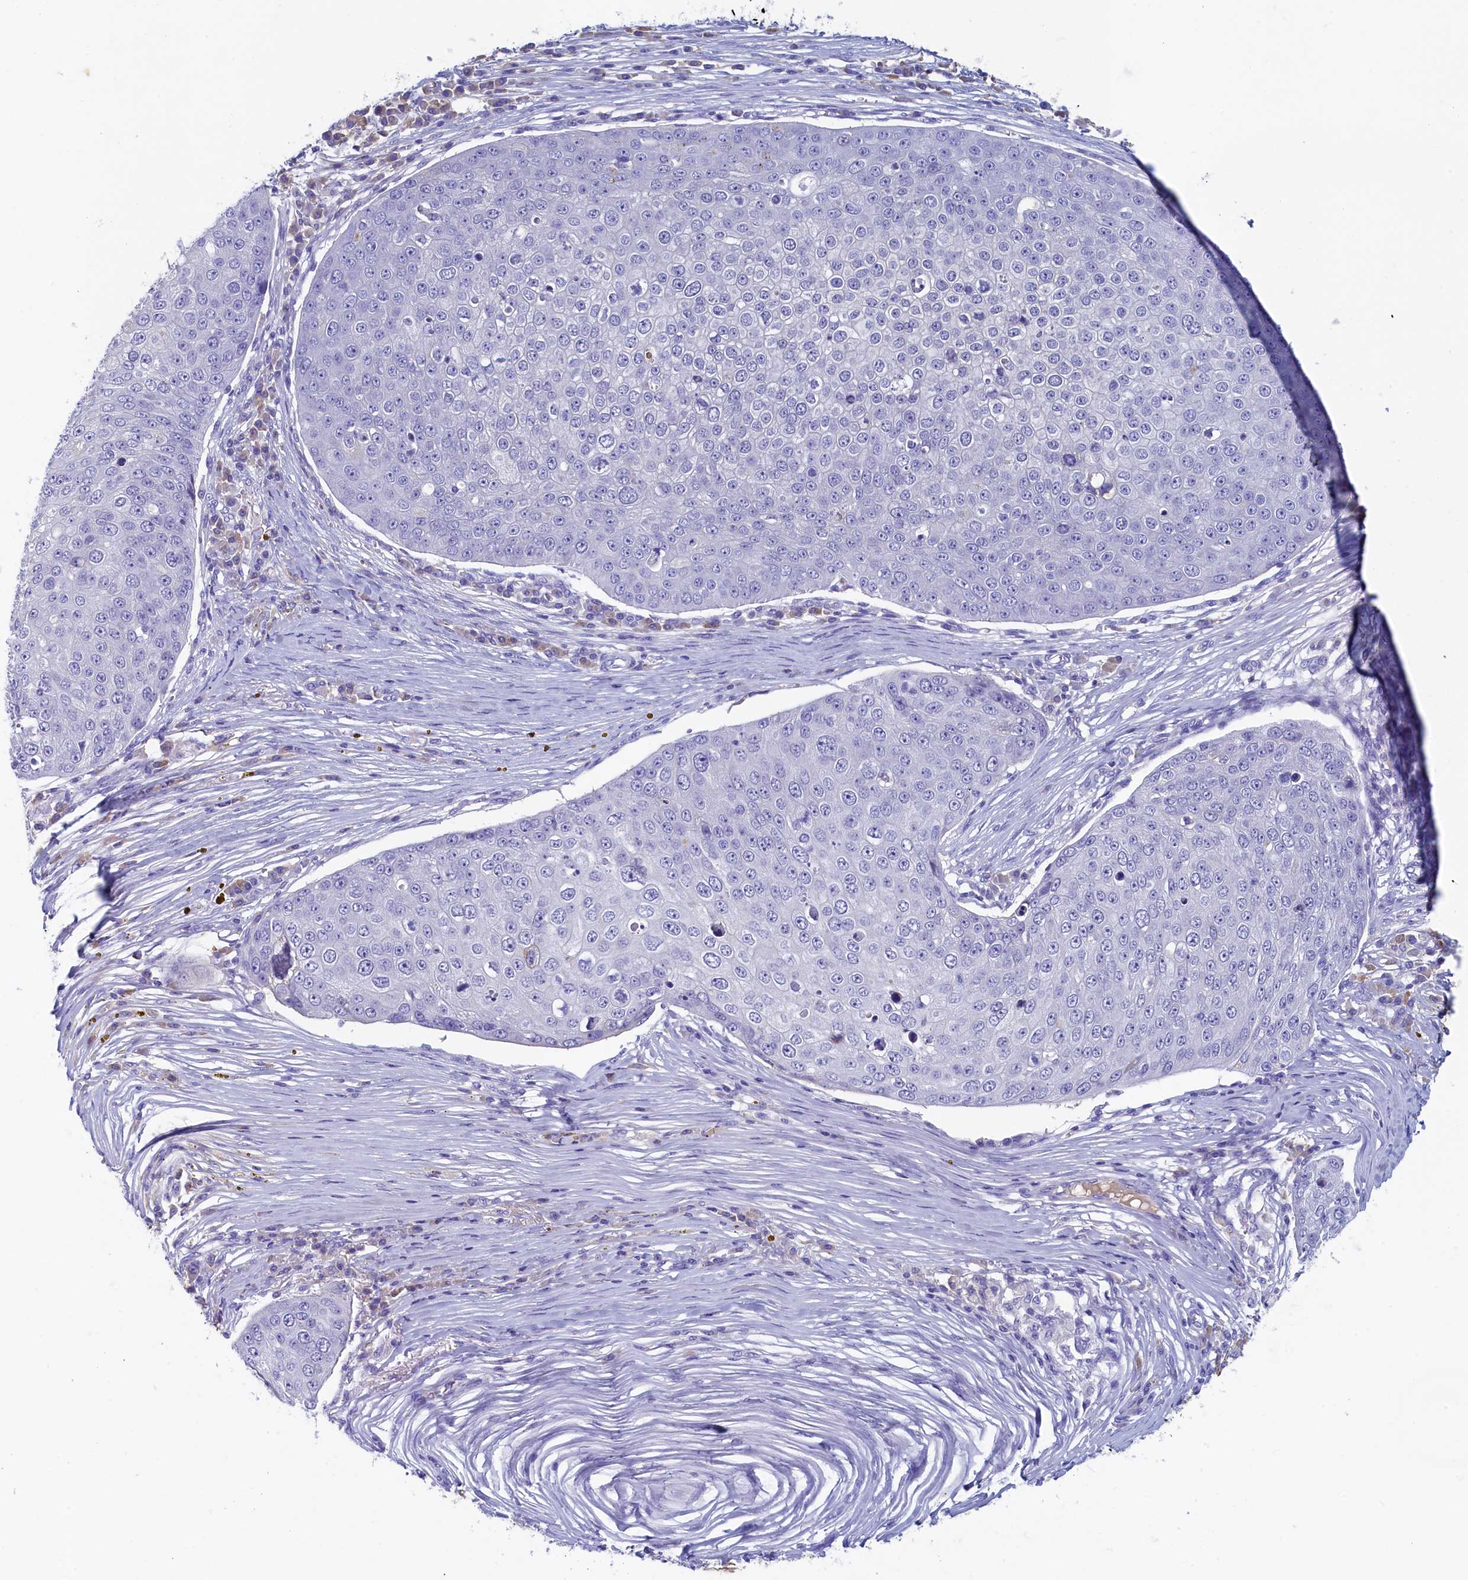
{"staining": {"intensity": "negative", "quantity": "none", "location": "none"}, "tissue": "skin cancer", "cell_type": "Tumor cells", "image_type": "cancer", "snomed": [{"axis": "morphology", "description": "Squamous cell carcinoma, NOS"}, {"axis": "topography", "description": "Skin"}], "caption": "IHC micrograph of neoplastic tissue: human squamous cell carcinoma (skin) stained with DAB (3,3'-diaminobenzidine) exhibits no significant protein positivity in tumor cells.", "gene": "GUCA1C", "patient": {"sex": "male", "age": 71}}